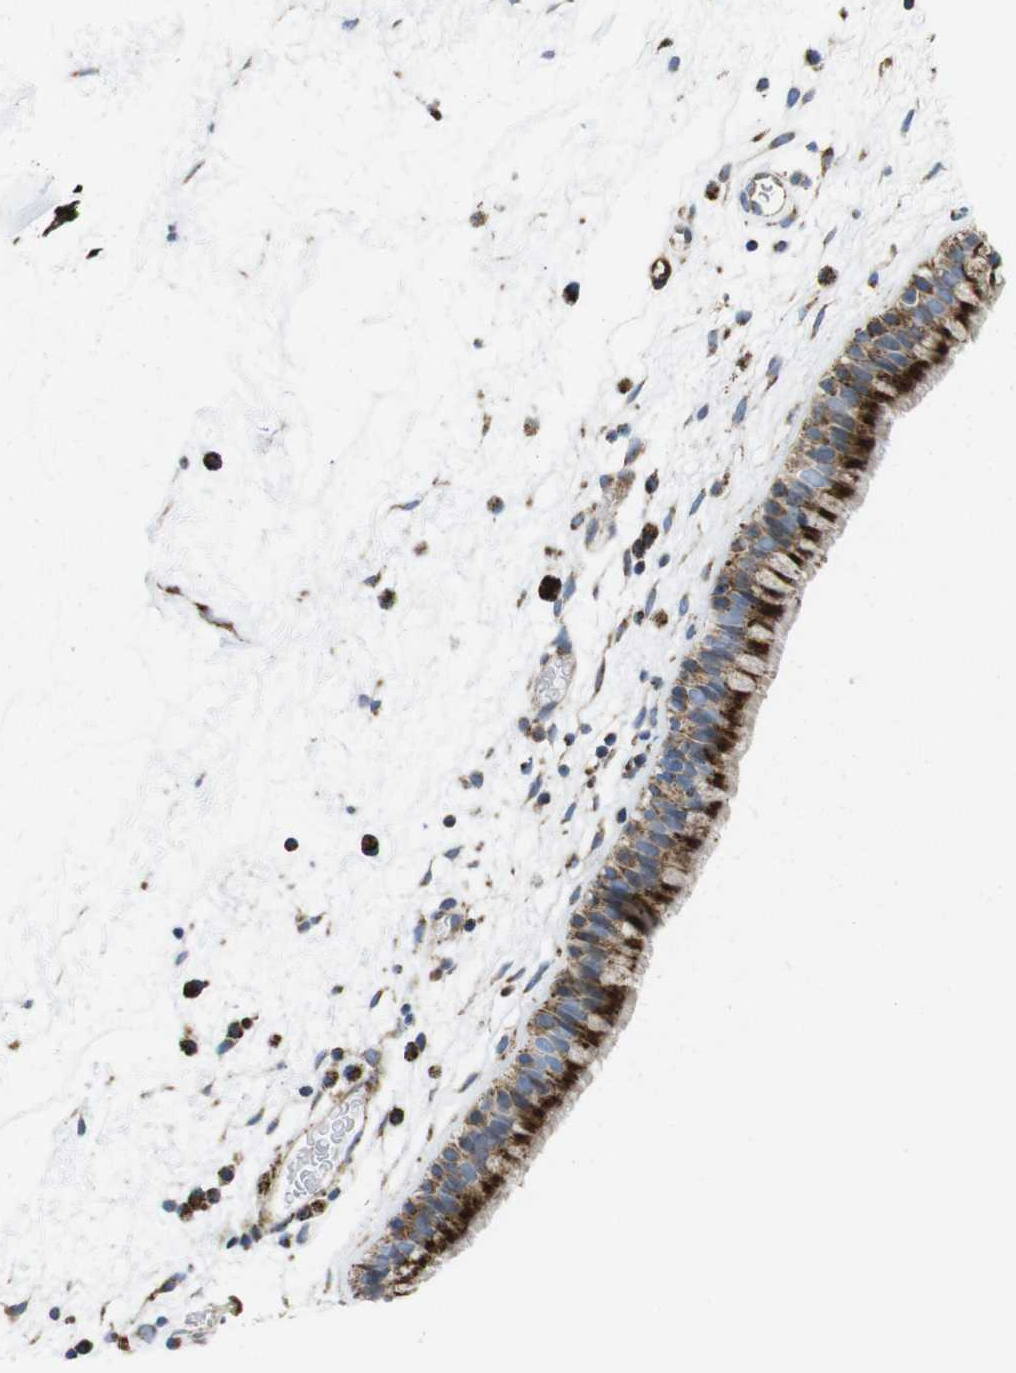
{"staining": {"intensity": "strong", "quantity": ">75%", "location": "cytoplasmic/membranous"}, "tissue": "nasopharynx", "cell_type": "Respiratory epithelial cells", "image_type": "normal", "snomed": [{"axis": "morphology", "description": "Normal tissue, NOS"}, {"axis": "morphology", "description": "Inflammation, NOS"}, {"axis": "topography", "description": "Nasopharynx"}], "caption": "This micrograph shows immunohistochemistry (IHC) staining of unremarkable human nasopharynx, with high strong cytoplasmic/membranous expression in about >75% of respiratory epithelial cells.", "gene": "TMEM192", "patient": {"sex": "male", "age": 48}}